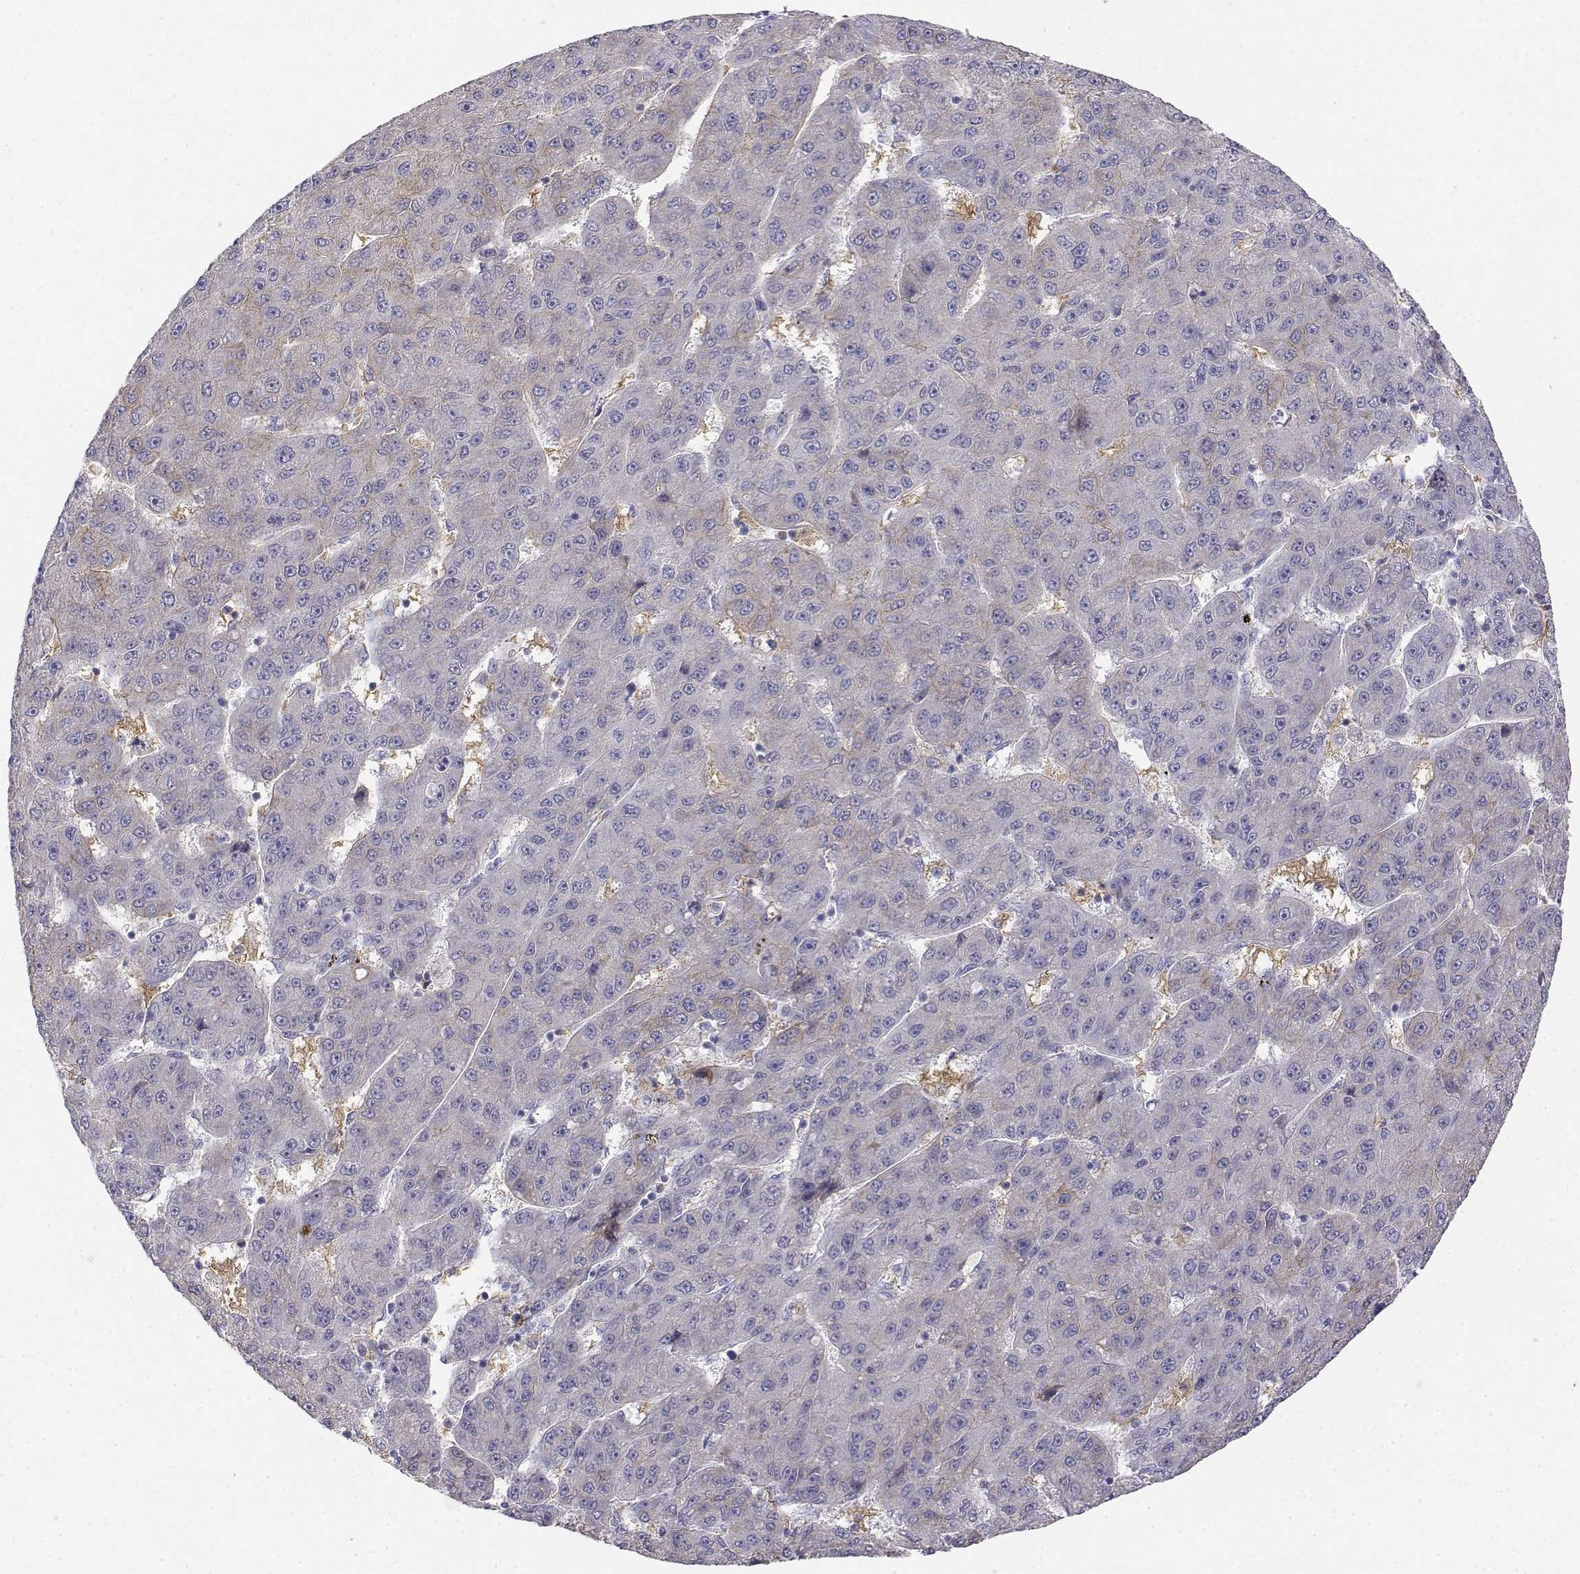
{"staining": {"intensity": "negative", "quantity": "none", "location": "none"}, "tissue": "liver cancer", "cell_type": "Tumor cells", "image_type": "cancer", "snomed": [{"axis": "morphology", "description": "Carcinoma, Hepatocellular, NOS"}, {"axis": "topography", "description": "Liver"}], "caption": "IHC of human liver hepatocellular carcinoma reveals no positivity in tumor cells.", "gene": "CADM1", "patient": {"sex": "male", "age": 67}}